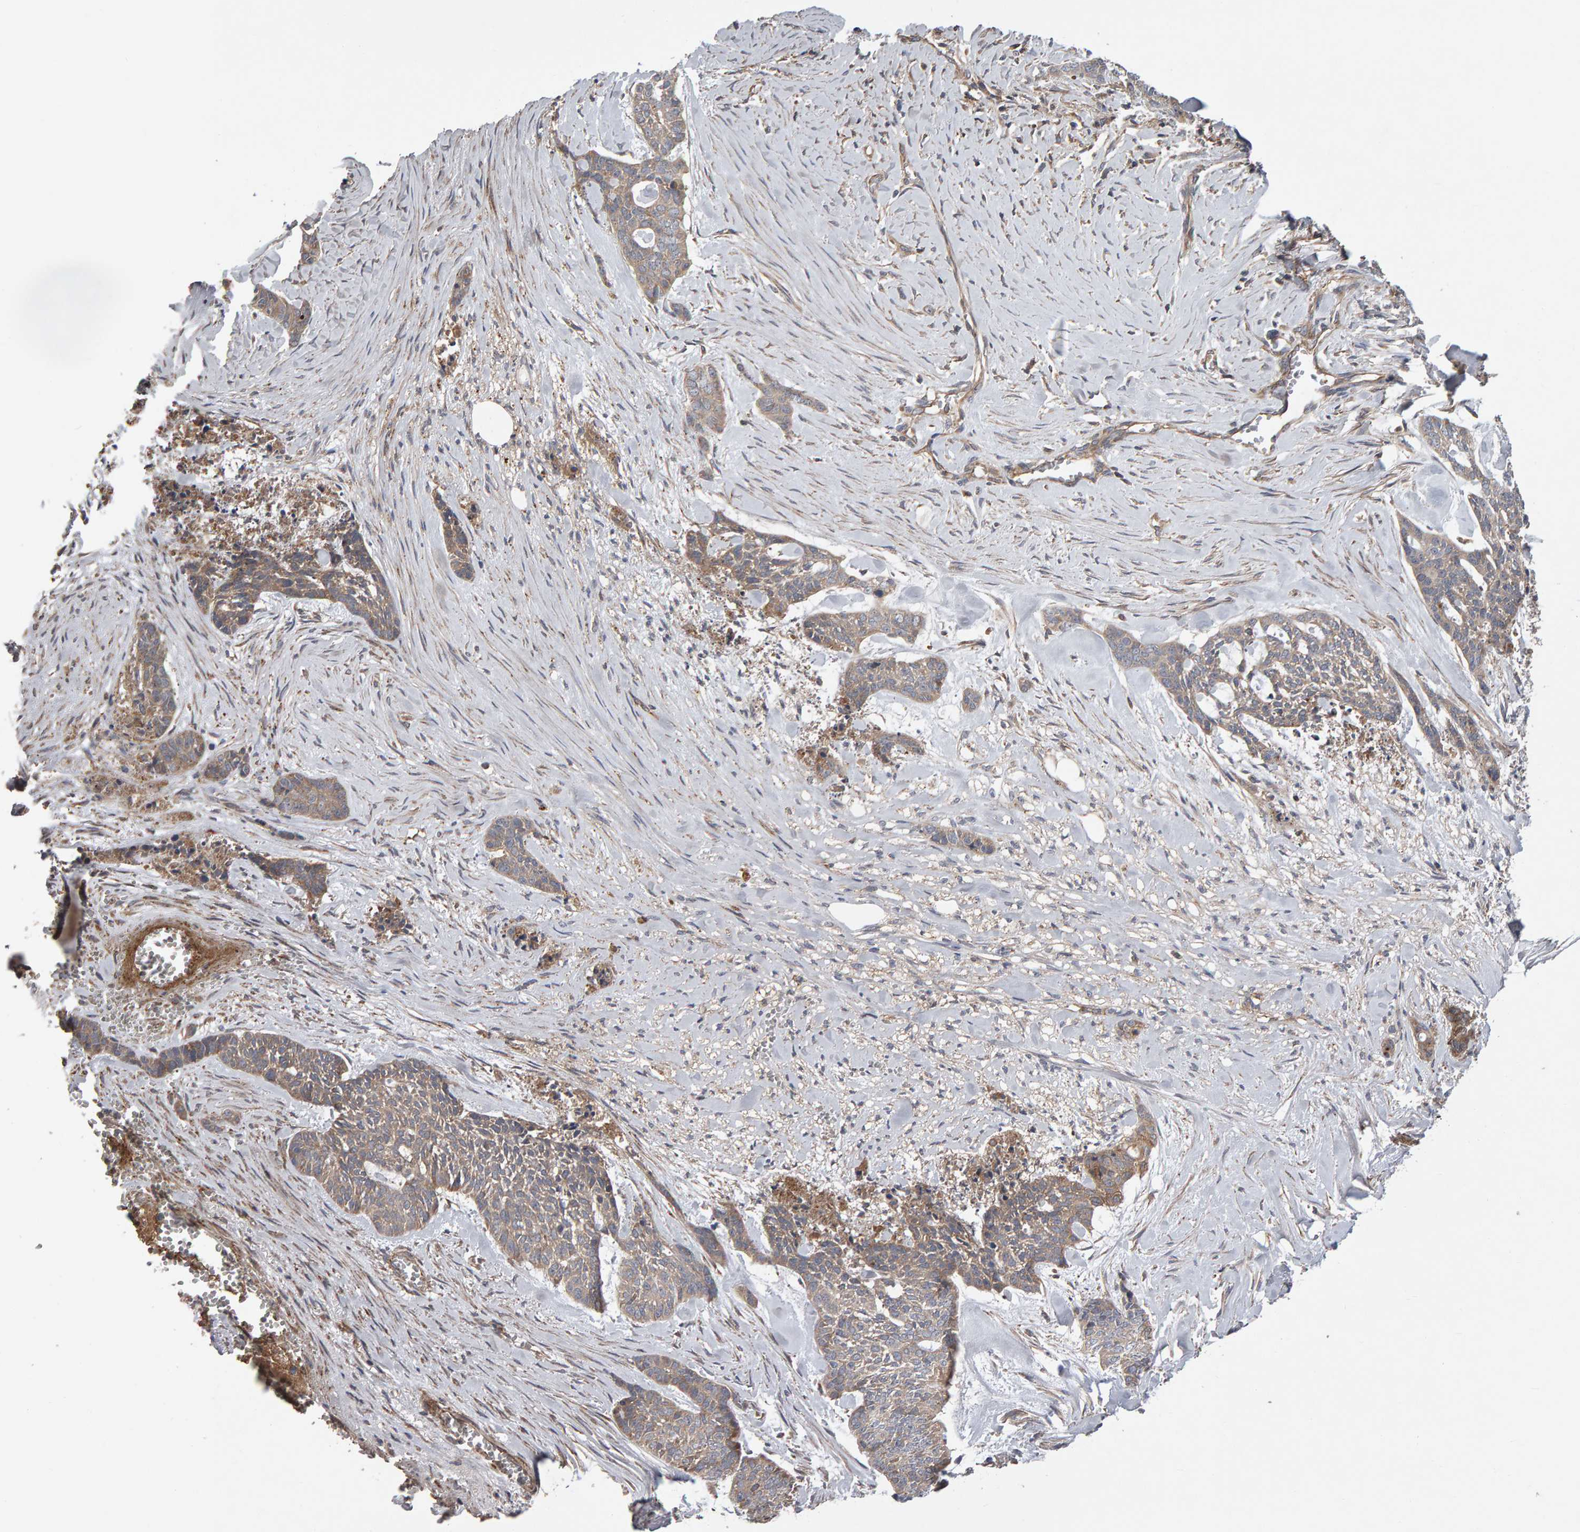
{"staining": {"intensity": "moderate", "quantity": ">75%", "location": "cytoplasmic/membranous"}, "tissue": "skin cancer", "cell_type": "Tumor cells", "image_type": "cancer", "snomed": [{"axis": "morphology", "description": "Basal cell carcinoma"}, {"axis": "topography", "description": "Skin"}], "caption": "Human skin basal cell carcinoma stained with a protein marker displays moderate staining in tumor cells.", "gene": "PGS1", "patient": {"sex": "female", "age": 64}}